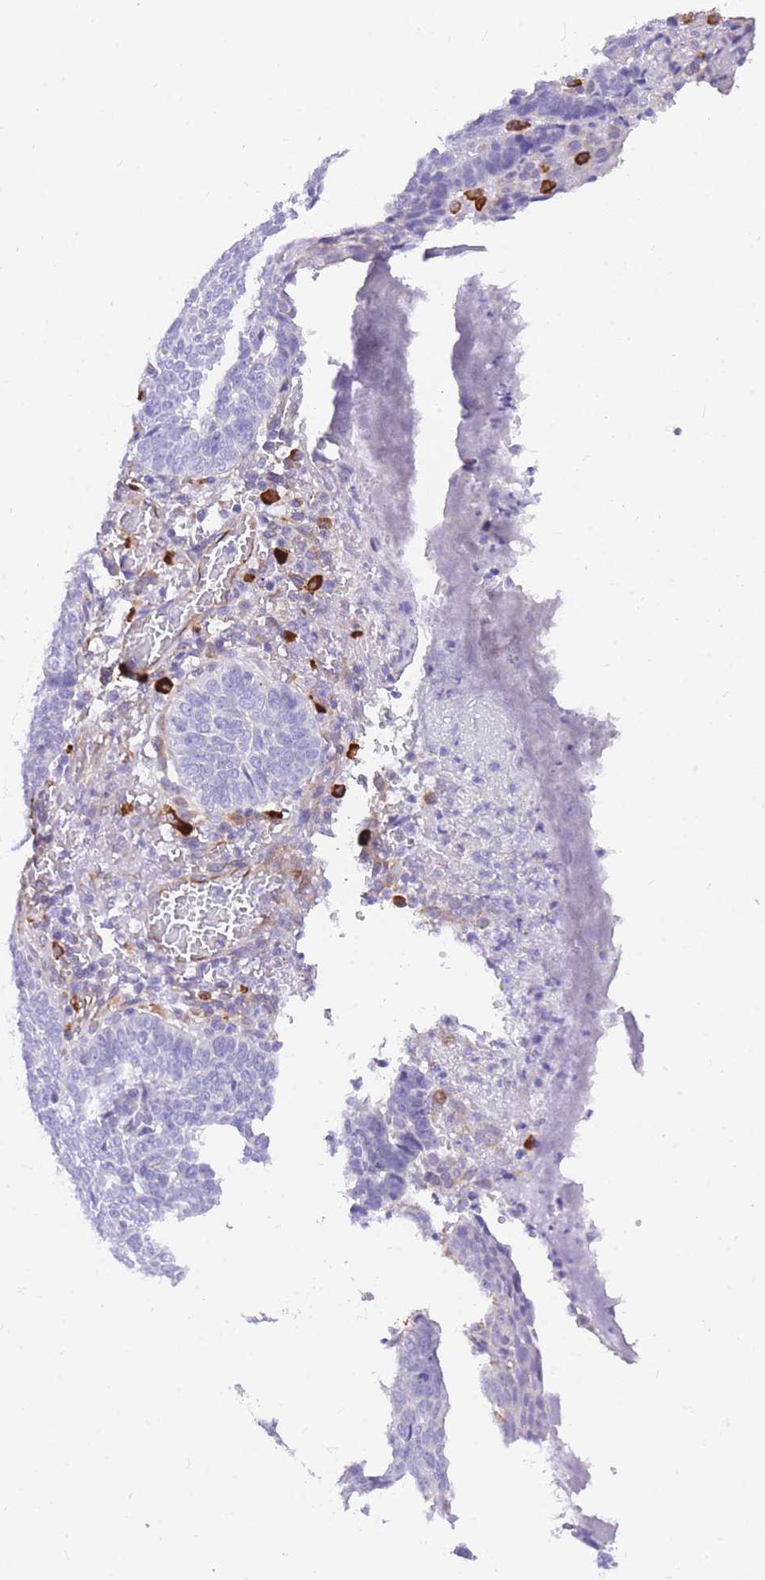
{"staining": {"intensity": "negative", "quantity": "none", "location": "none"}, "tissue": "skin cancer", "cell_type": "Tumor cells", "image_type": "cancer", "snomed": [{"axis": "morphology", "description": "Normal tissue, NOS"}, {"axis": "morphology", "description": "Basal cell carcinoma"}, {"axis": "topography", "description": "Skin"}], "caption": "Immunohistochemistry photomicrograph of skin cancer stained for a protein (brown), which exhibits no positivity in tumor cells.", "gene": "SRSF12", "patient": {"sex": "male", "age": 64}}